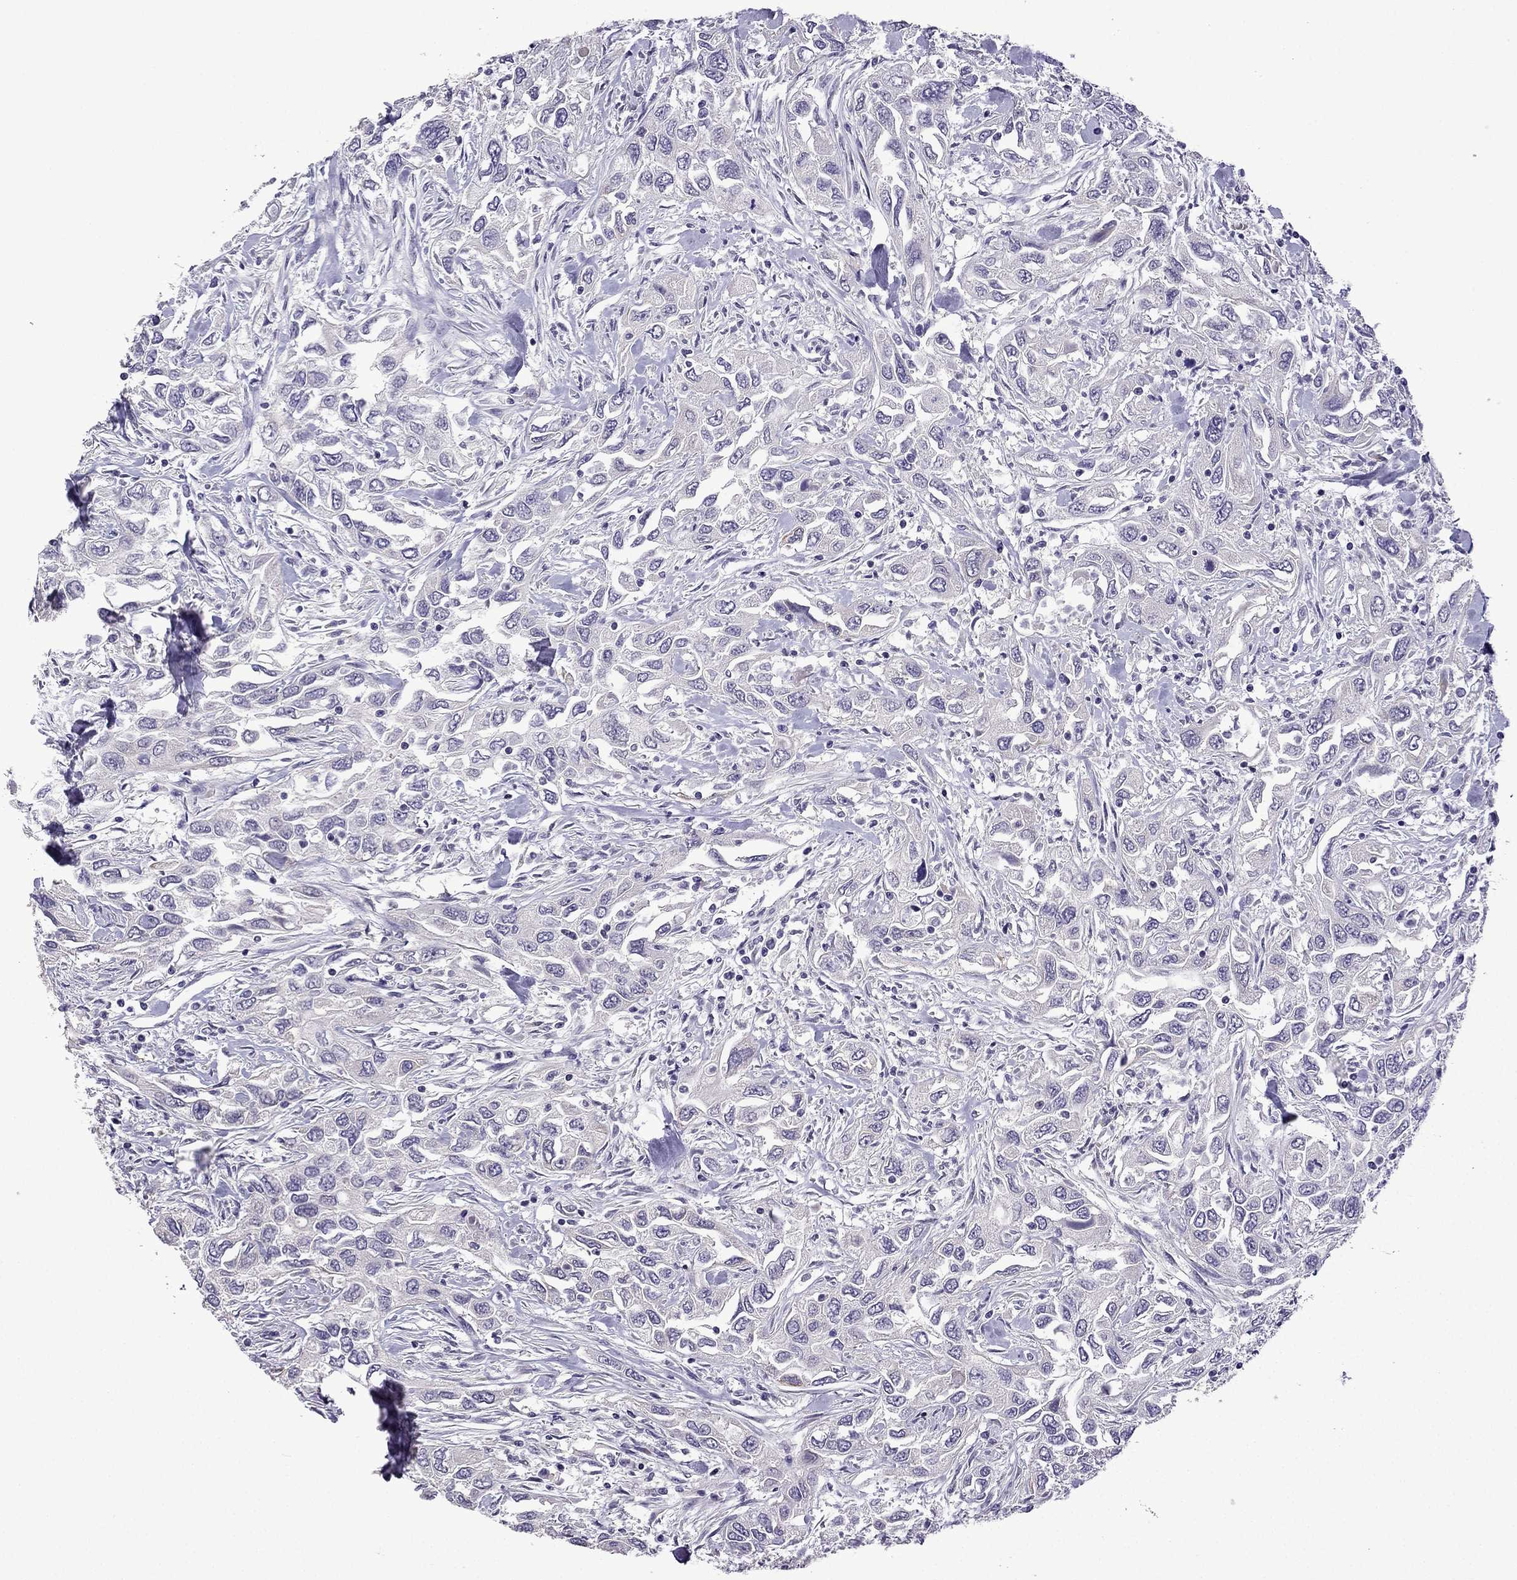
{"staining": {"intensity": "negative", "quantity": "none", "location": "none"}, "tissue": "urothelial cancer", "cell_type": "Tumor cells", "image_type": "cancer", "snomed": [{"axis": "morphology", "description": "Urothelial carcinoma, High grade"}, {"axis": "topography", "description": "Urinary bladder"}], "caption": "Photomicrograph shows no significant protein positivity in tumor cells of urothelial cancer.", "gene": "TTN", "patient": {"sex": "male", "age": 76}}